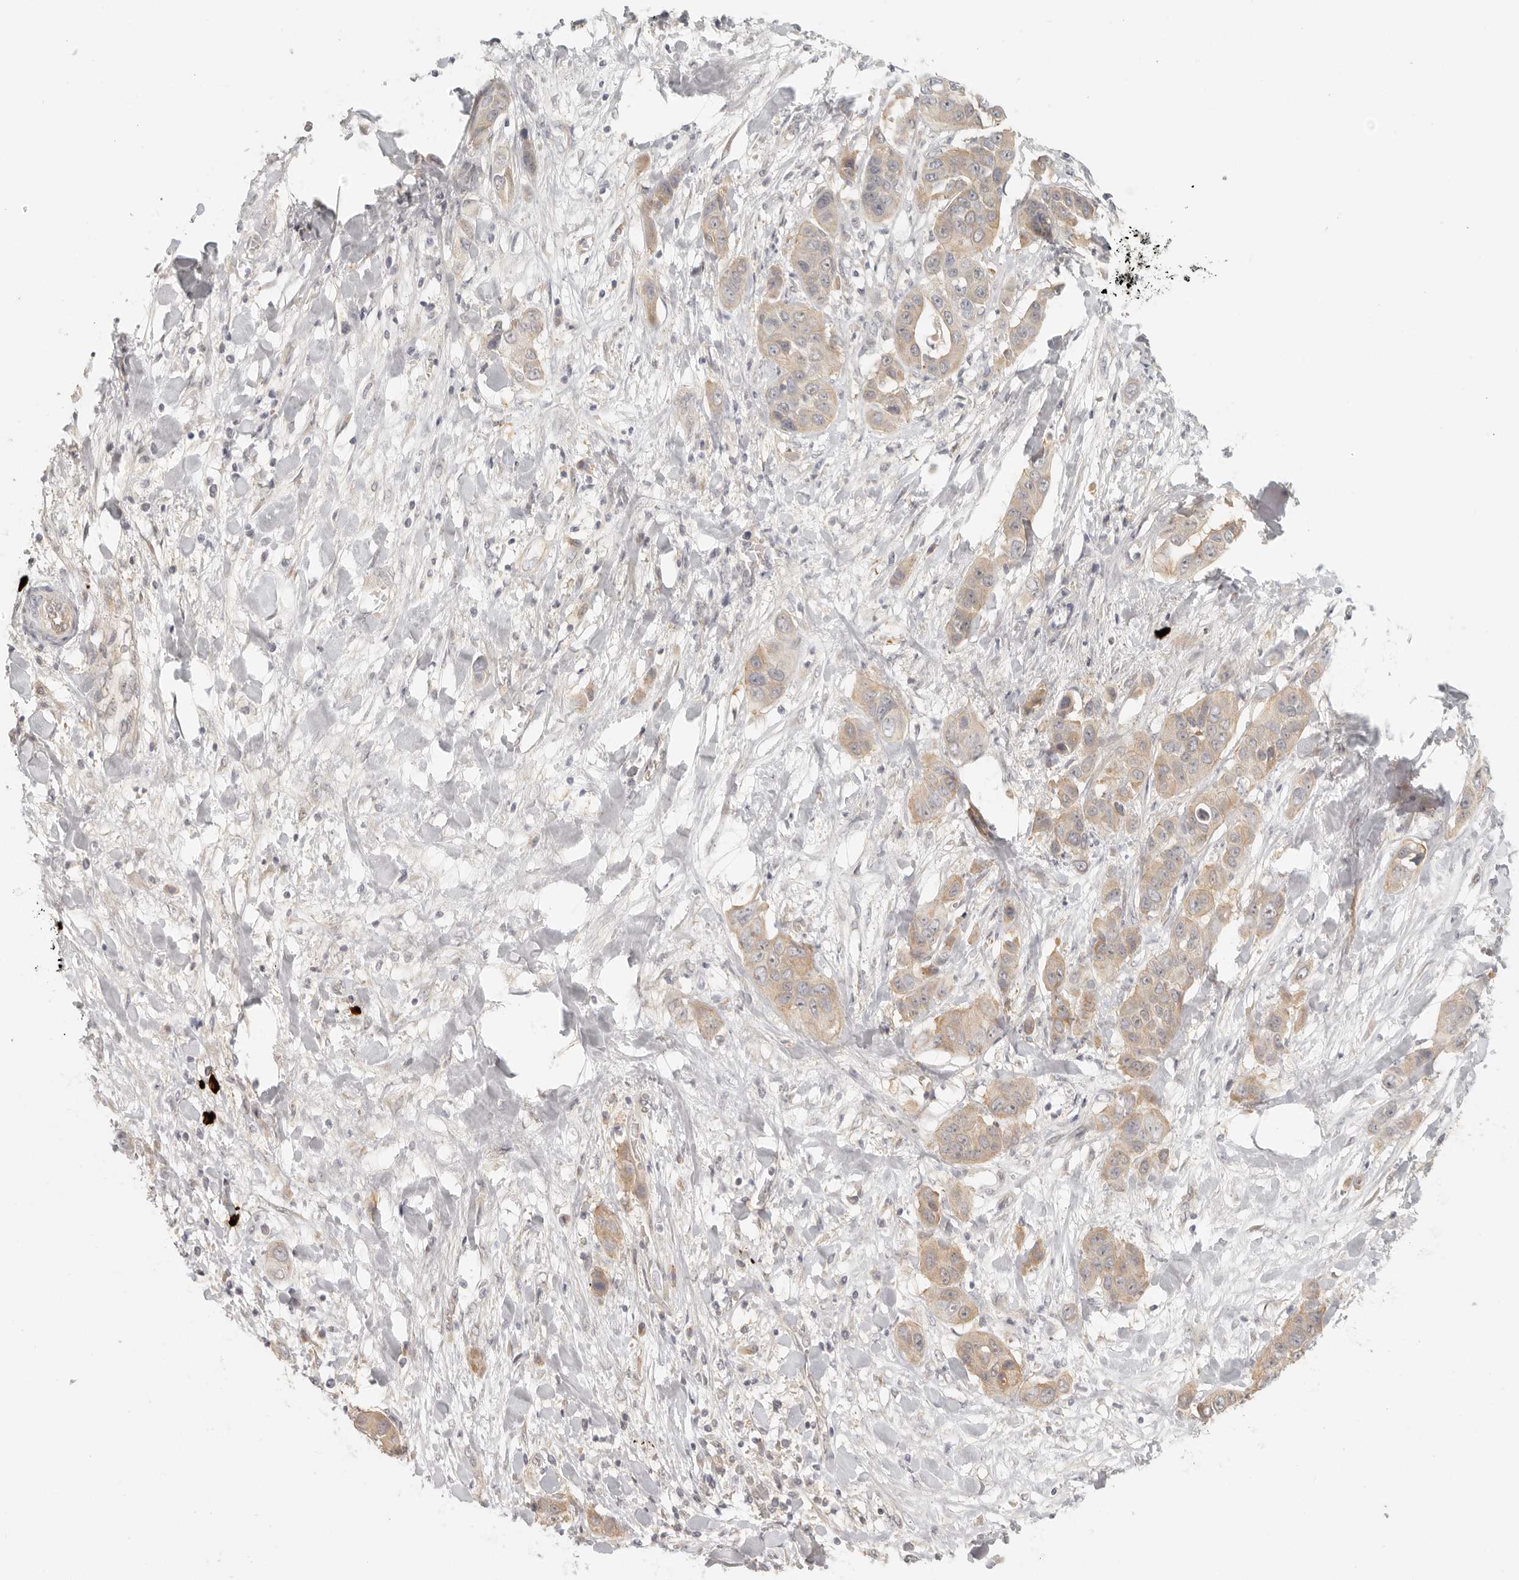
{"staining": {"intensity": "weak", "quantity": ">75%", "location": "cytoplasmic/membranous"}, "tissue": "liver cancer", "cell_type": "Tumor cells", "image_type": "cancer", "snomed": [{"axis": "morphology", "description": "Cholangiocarcinoma"}, {"axis": "topography", "description": "Liver"}], "caption": "A high-resolution histopathology image shows IHC staining of cholangiocarcinoma (liver), which shows weak cytoplasmic/membranous positivity in about >75% of tumor cells. The staining is performed using DAB brown chromogen to label protein expression. The nuclei are counter-stained blue using hematoxylin.", "gene": "AHDC1", "patient": {"sex": "female", "age": 52}}